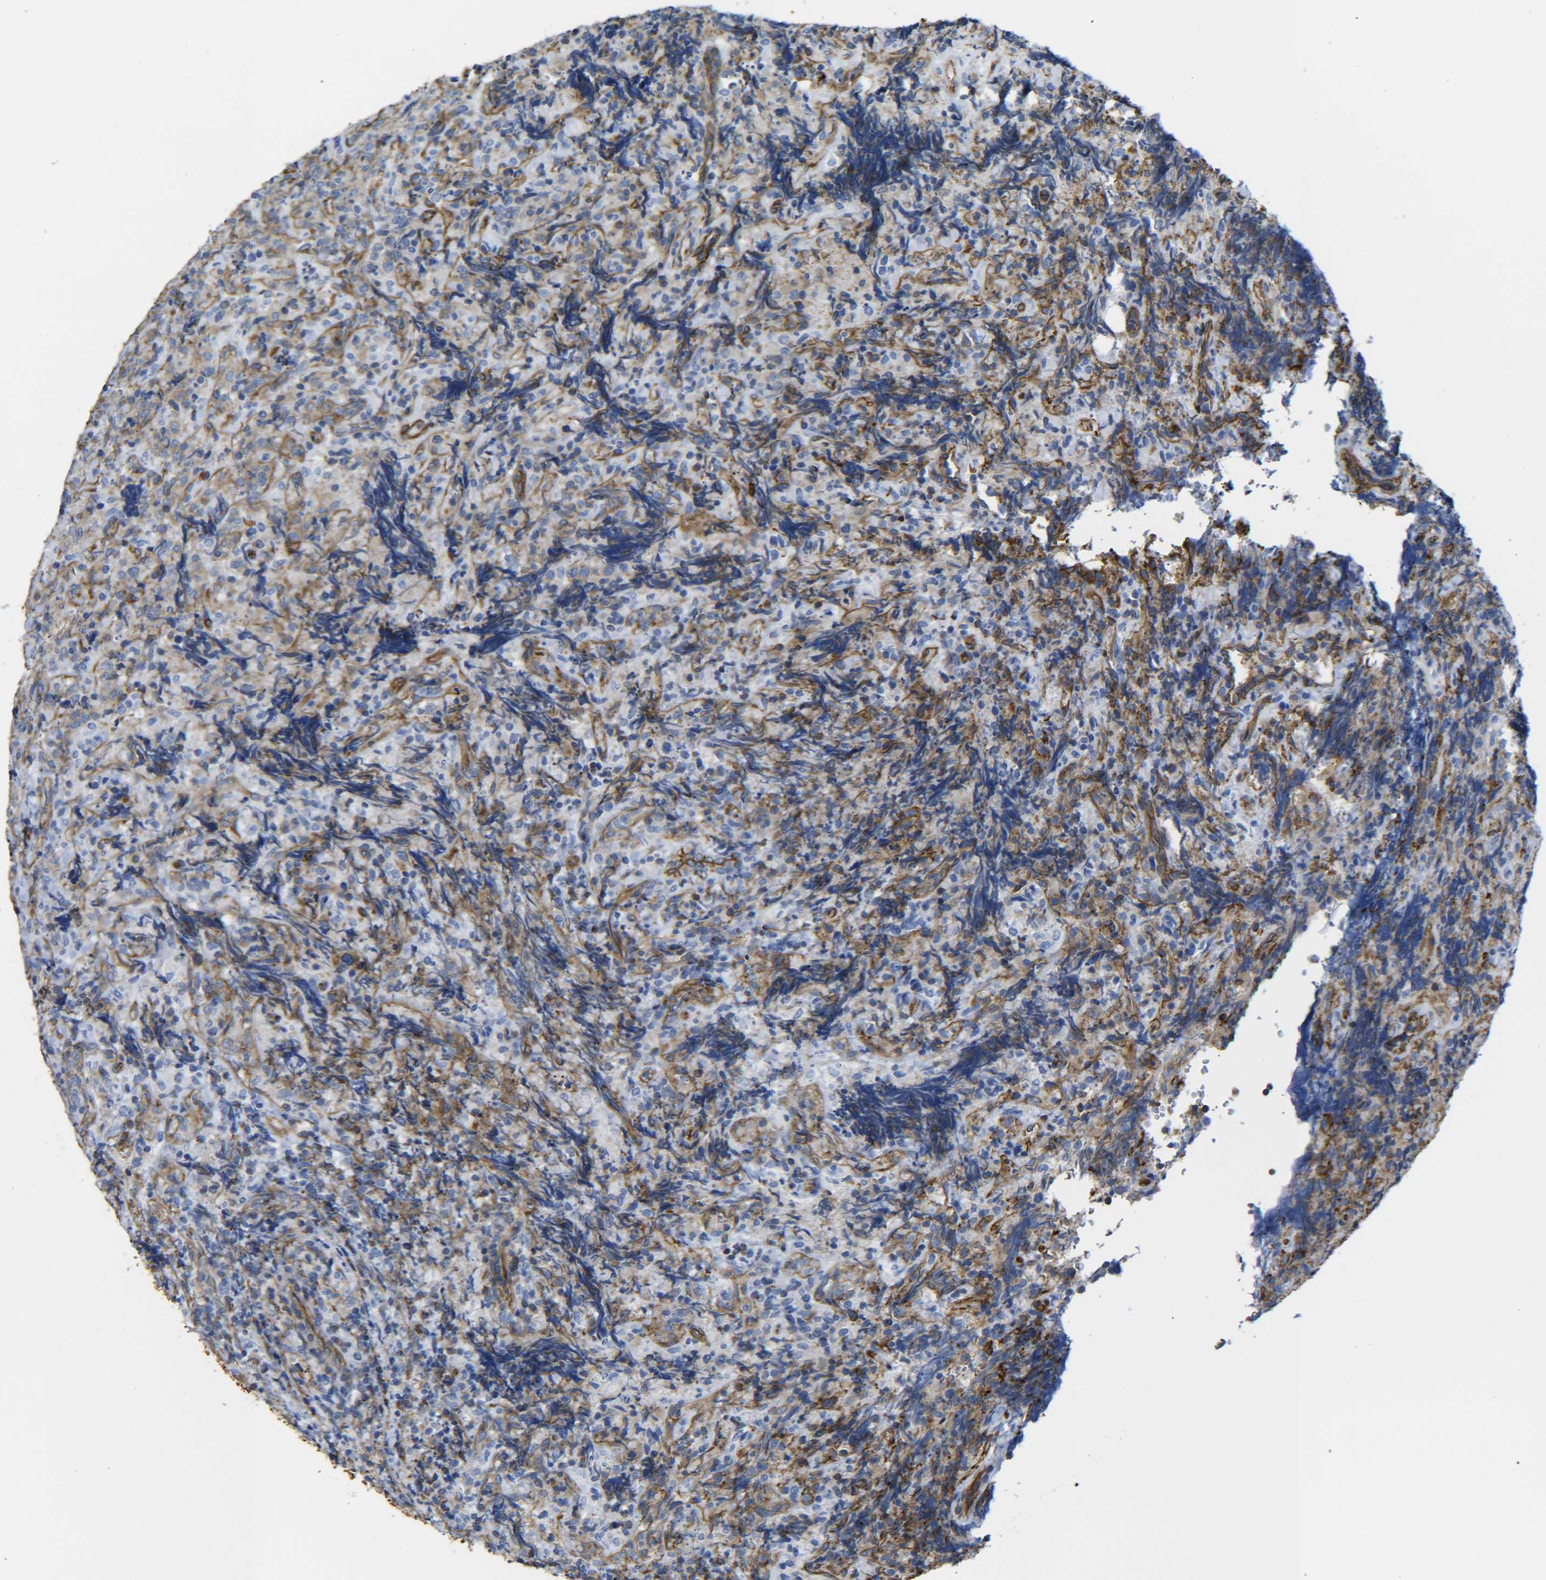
{"staining": {"intensity": "moderate", "quantity": "<25%", "location": "cytoplasmic/membranous"}, "tissue": "lymphoma", "cell_type": "Tumor cells", "image_type": "cancer", "snomed": [{"axis": "morphology", "description": "Malignant lymphoma, non-Hodgkin's type, High grade"}, {"axis": "topography", "description": "Tonsil"}], "caption": "Immunohistochemical staining of high-grade malignant lymphoma, non-Hodgkin's type demonstrates low levels of moderate cytoplasmic/membranous expression in approximately <25% of tumor cells. (DAB = brown stain, brightfield microscopy at high magnification).", "gene": "SPTBN1", "patient": {"sex": "female", "age": 36}}